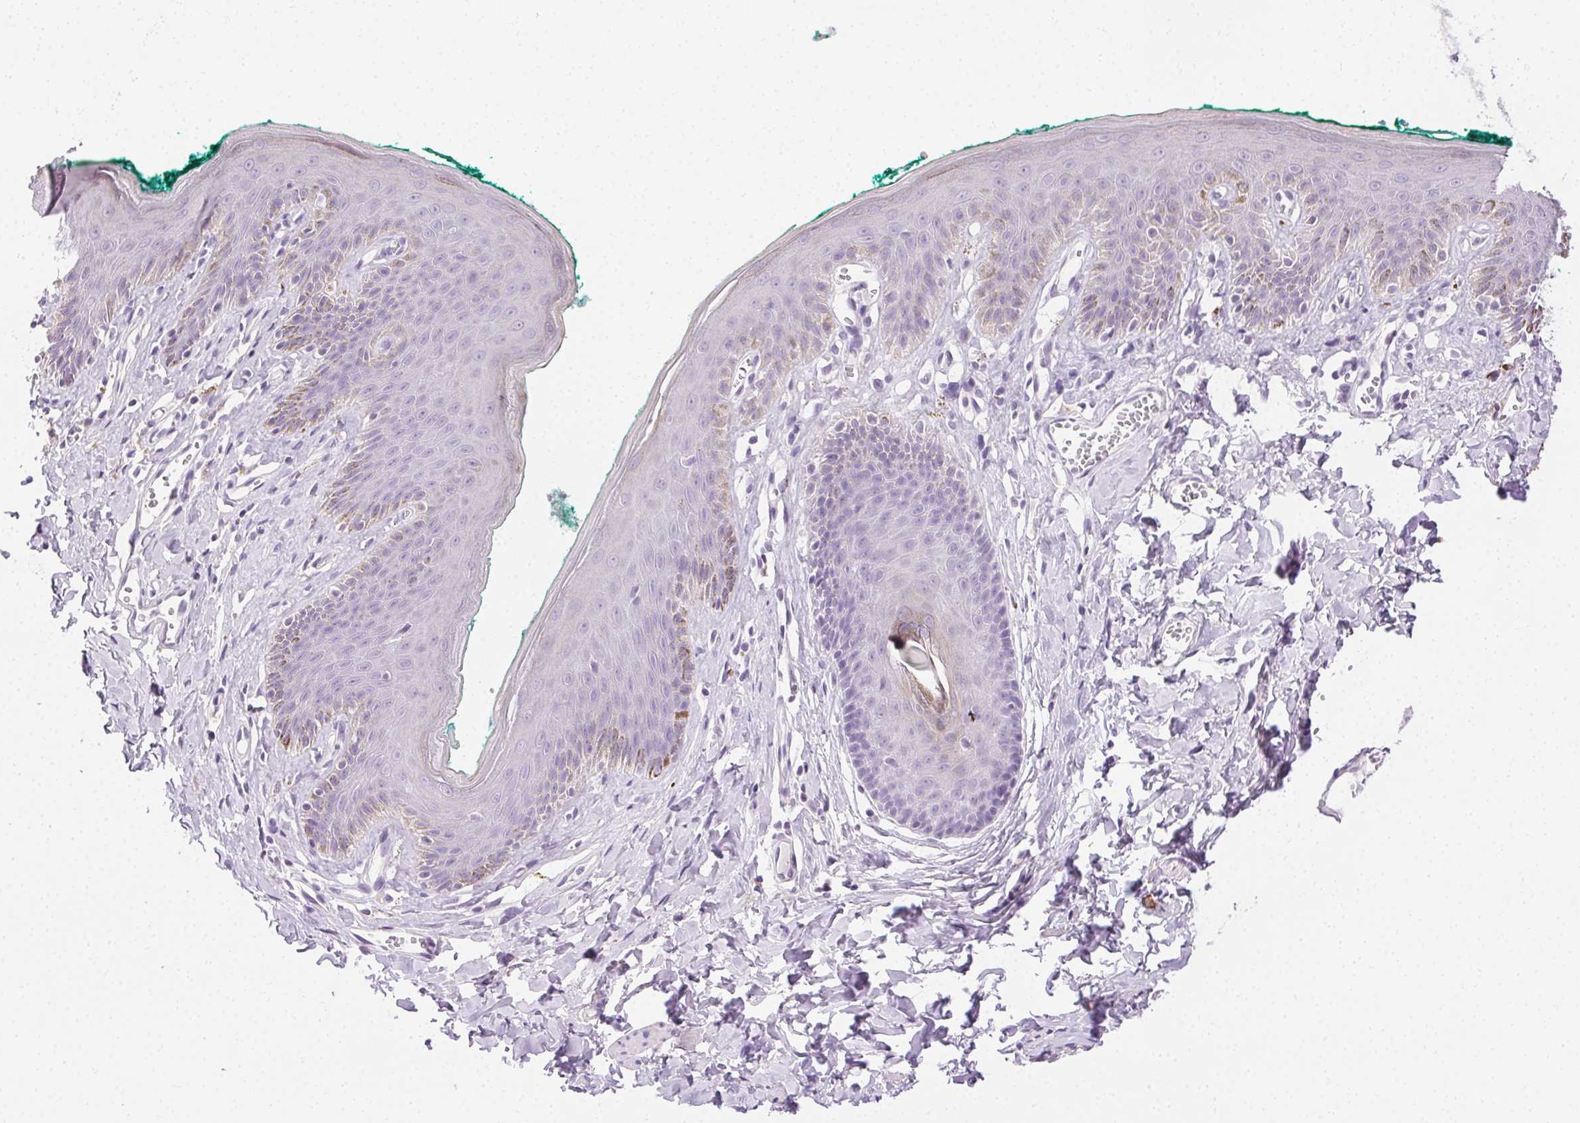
{"staining": {"intensity": "negative", "quantity": "none", "location": "none"}, "tissue": "skin", "cell_type": "Epidermal cells", "image_type": "normal", "snomed": [{"axis": "morphology", "description": "Normal tissue, NOS"}, {"axis": "topography", "description": "Vulva"}, {"axis": "topography", "description": "Peripheral nerve tissue"}], "caption": "The micrograph shows no staining of epidermal cells in benign skin. (Immunohistochemistry (ihc), brightfield microscopy, high magnification).", "gene": "C20orf85", "patient": {"sex": "female", "age": 66}}